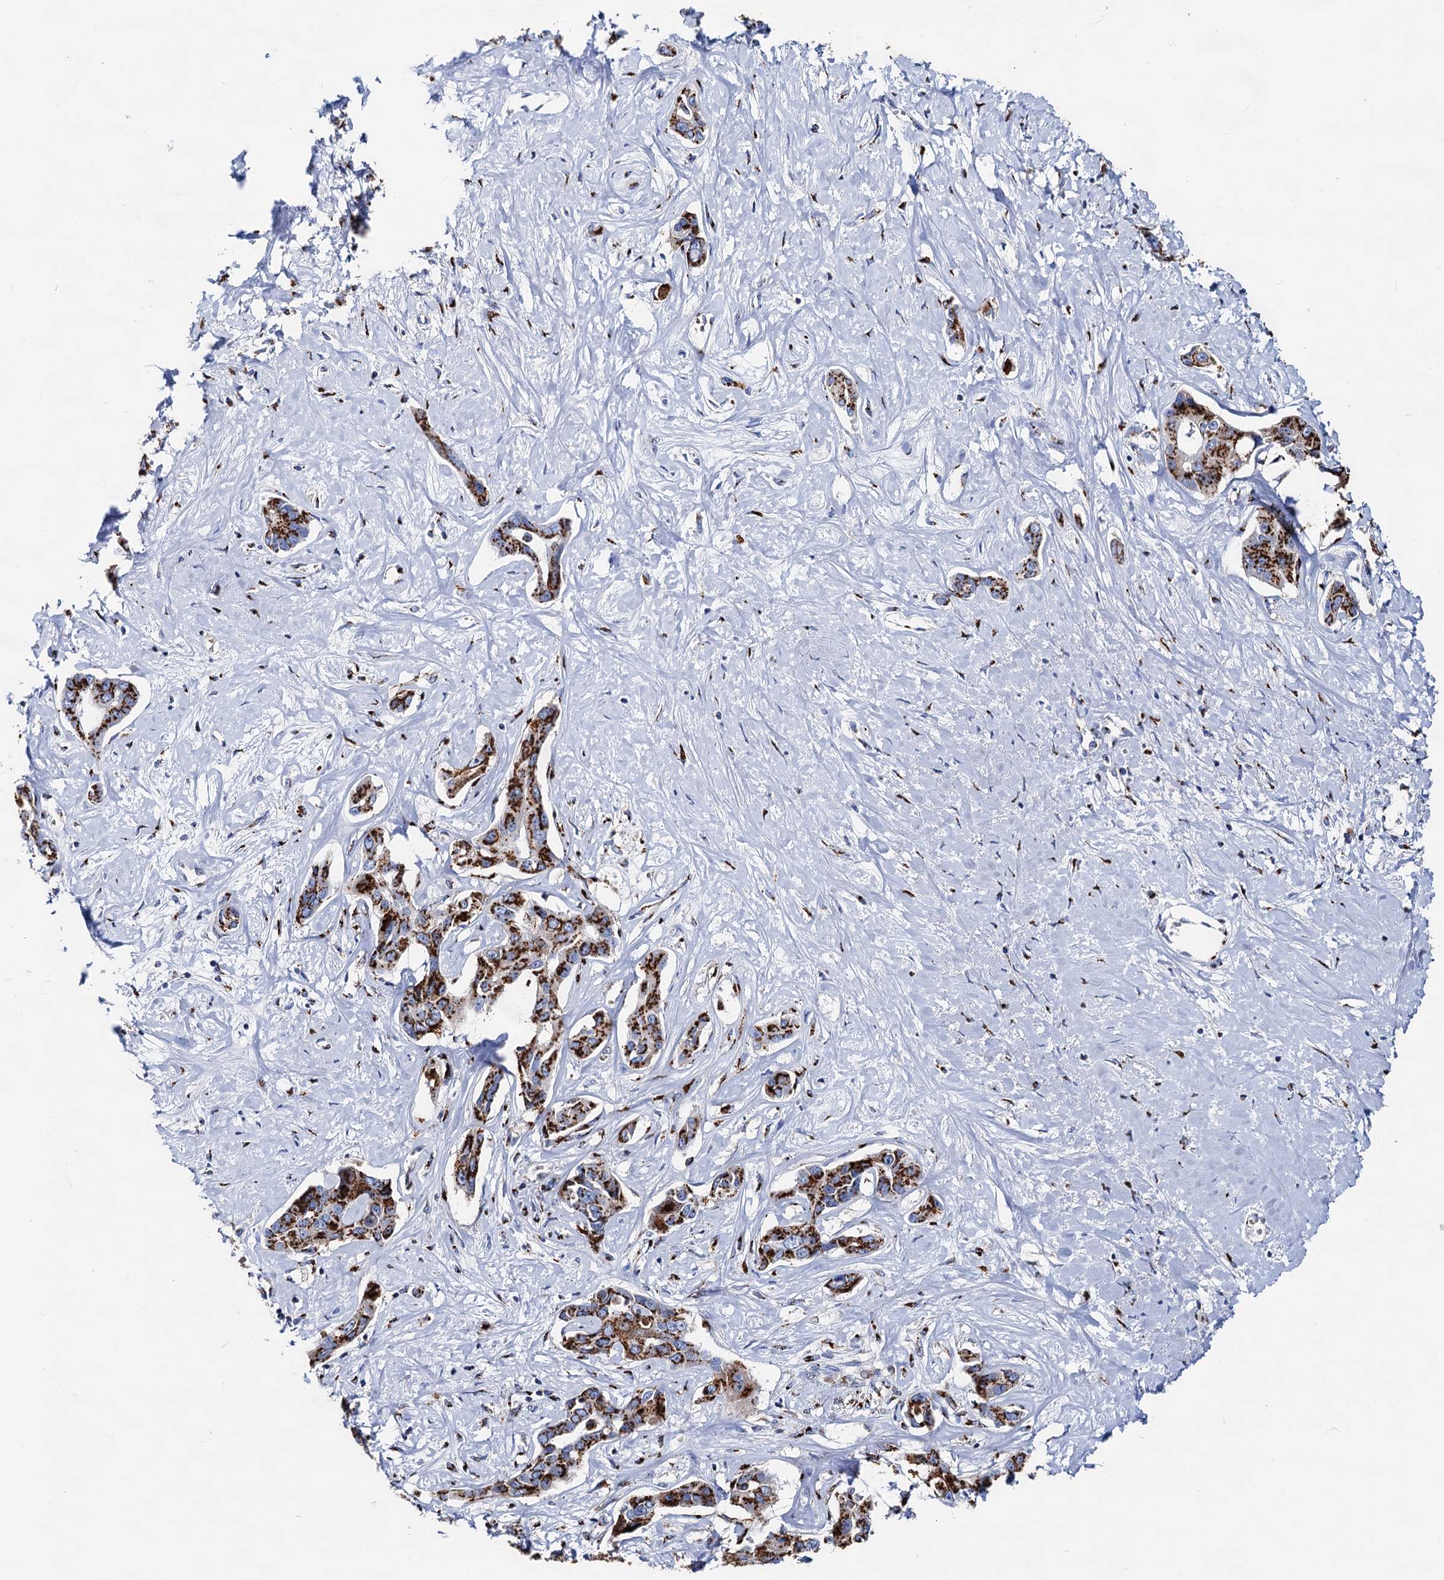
{"staining": {"intensity": "strong", "quantity": ">75%", "location": "cytoplasmic/membranous"}, "tissue": "liver cancer", "cell_type": "Tumor cells", "image_type": "cancer", "snomed": [{"axis": "morphology", "description": "Cholangiocarcinoma"}, {"axis": "topography", "description": "Liver"}], "caption": "There is high levels of strong cytoplasmic/membranous staining in tumor cells of liver cancer (cholangiocarcinoma), as demonstrated by immunohistochemical staining (brown color).", "gene": "TM9SF3", "patient": {"sex": "male", "age": 59}}